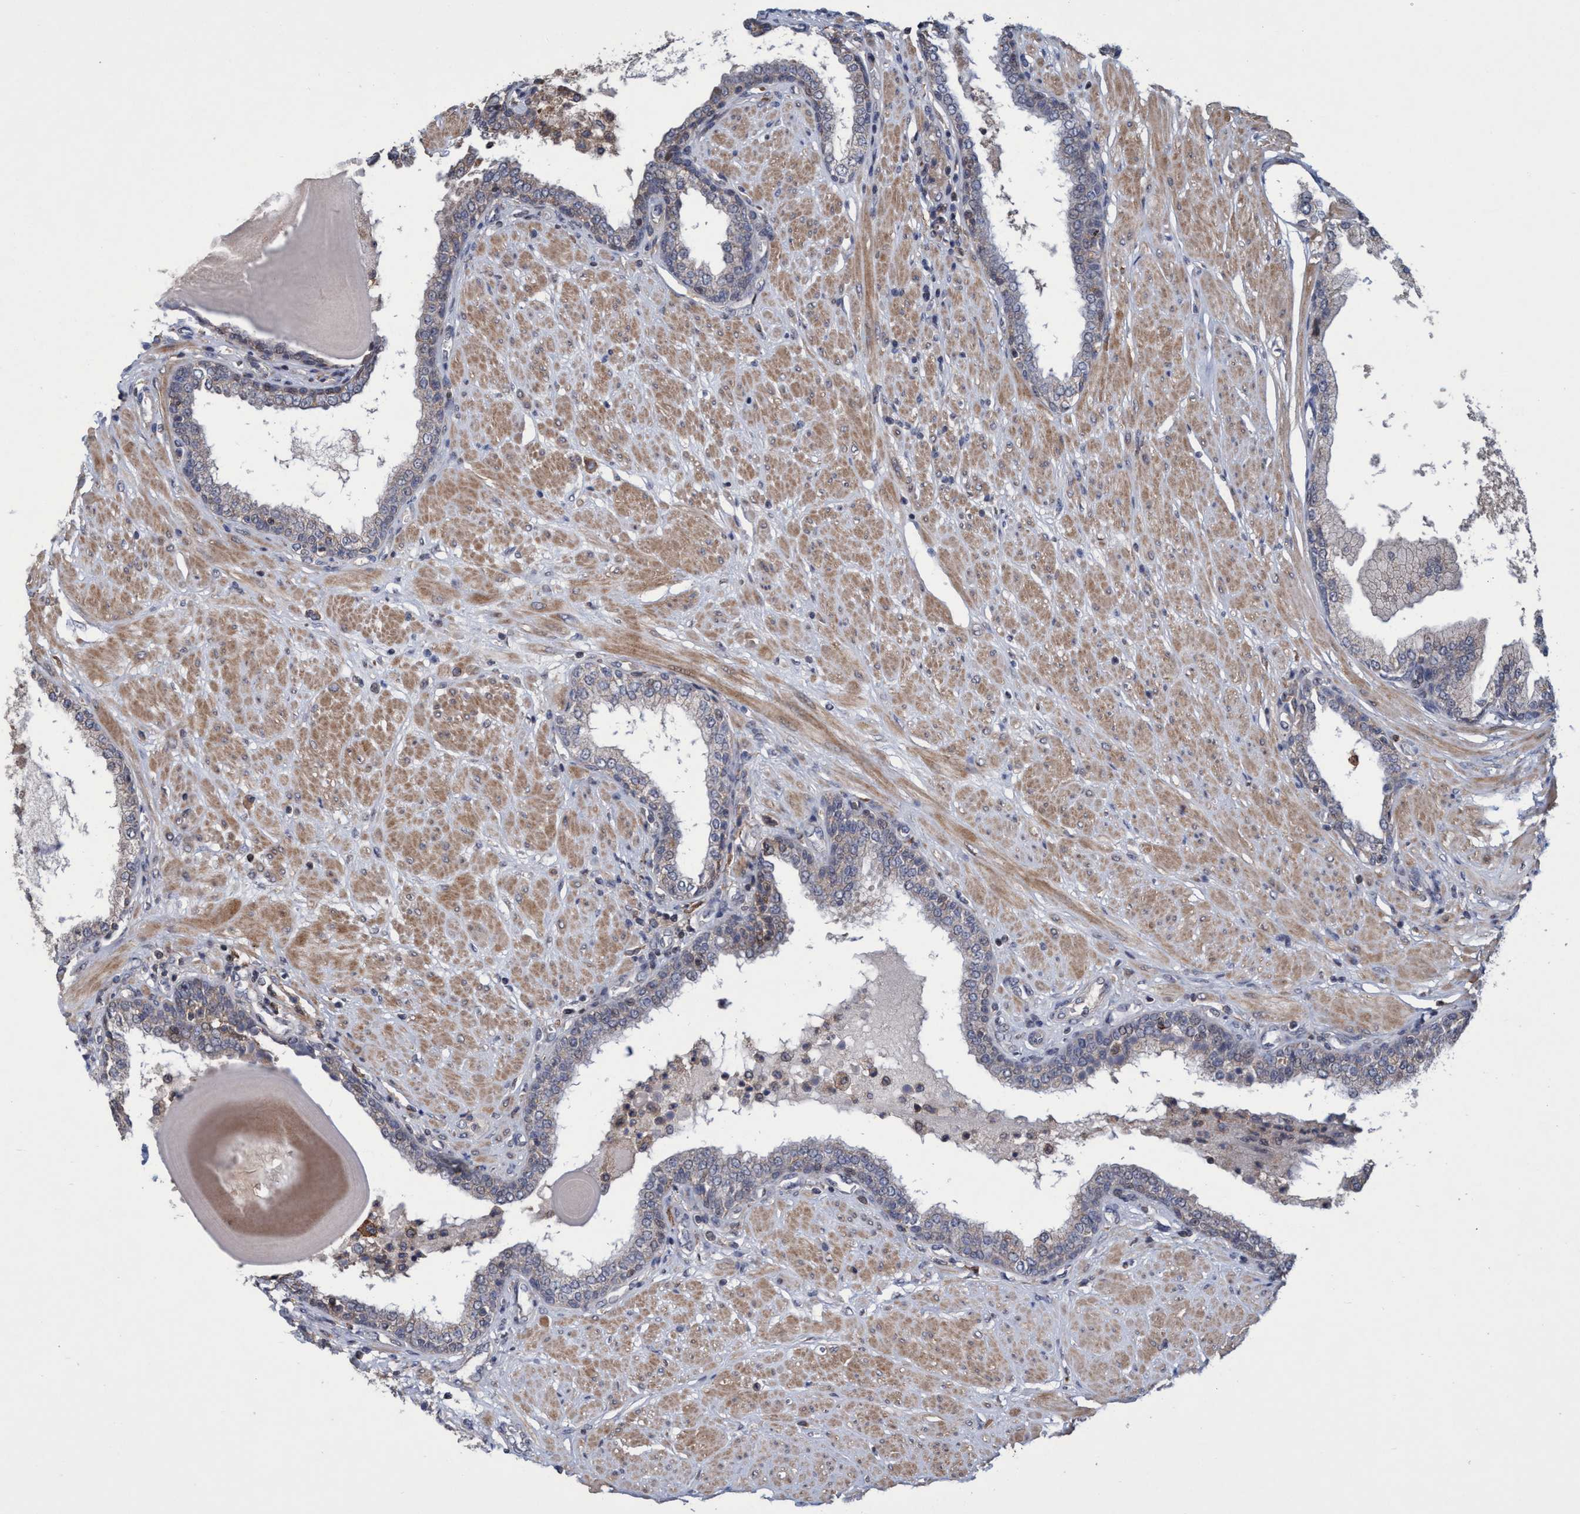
{"staining": {"intensity": "weak", "quantity": ">75%", "location": "cytoplasmic/membranous,nuclear"}, "tissue": "prostate", "cell_type": "Glandular cells", "image_type": "normal", "snomed": [{"axis": "morphology", "description": "Normal tissue, NOS"}, {"axis": "topography", "description": "Prostate"}], "caption": "Immunohistochemistry (IHC) photomicrograph of benign human prostate stained for a protein (brown), which shows low levels of weak cytoplasmic/membranous,nuclear expression in approximately >75% of glandular cells.", "gene": "ZNF677", "patient": {"sex": "male", "age": 51}}